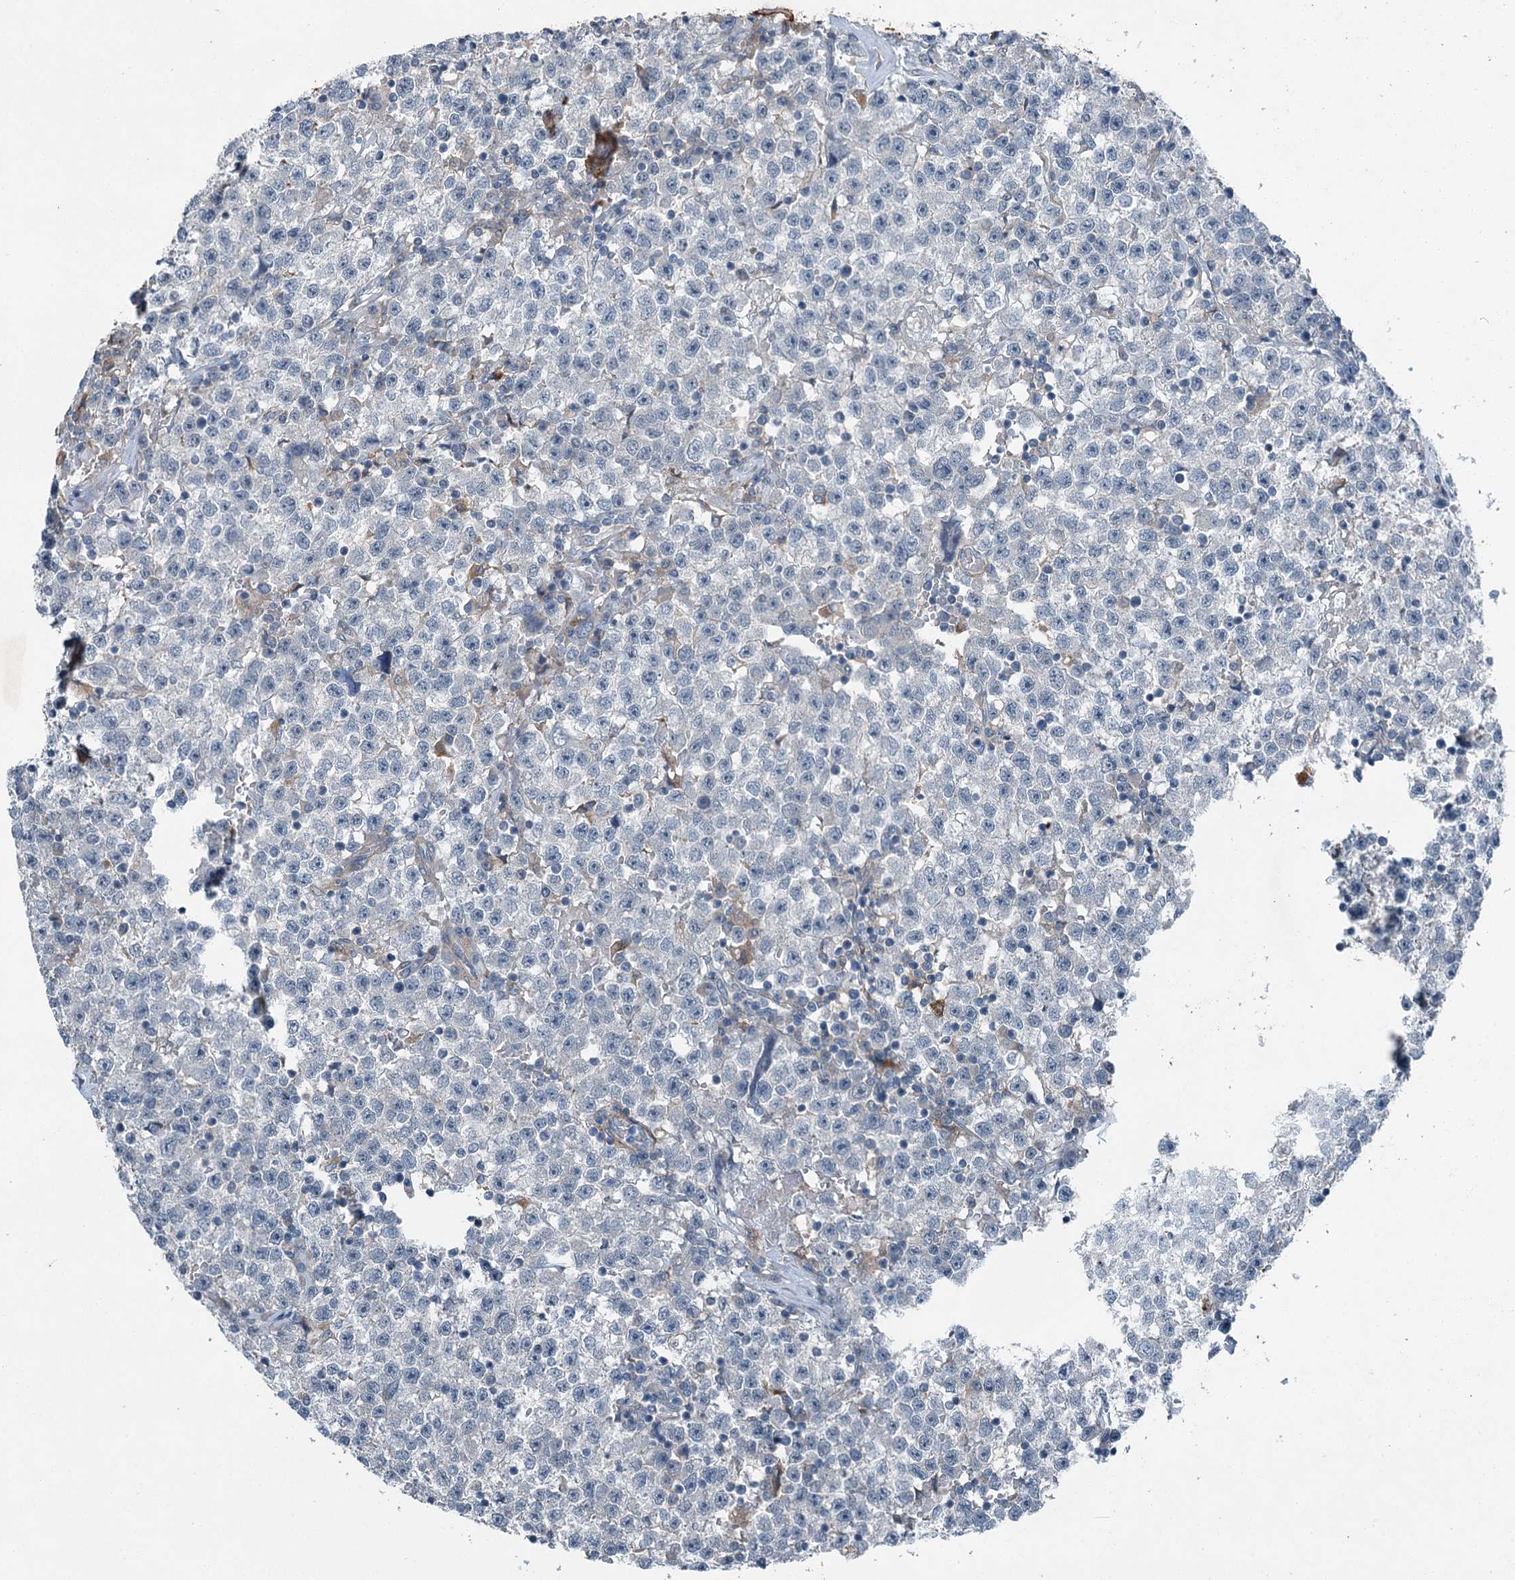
{"staining": {"intensity": "negative", "quantity": "none", "location": "none"}, "tissue": "testis cancer", "cell_type": "Tumor cells", "image_type": "cancer", "snomed": [{"axis": "morphology", "description": "Seminoma, NOS"}, {"axis": "topography", "description": "Testis"}], "caption": "High magnification brightfield microscopy of seminoma (testis) stained with DAB (3,3'-diaminobenzidine) (brown) and counterstained with hematoxylin (blue): tumor cells show no significant staining. The staining is performed using DAB (3,3'-diaminobenzidine) brown chromogen with nuclei counter-stained in using hematoxylin.", "gene": "AXL", "patient": {"sex": "male", "age": 22}}